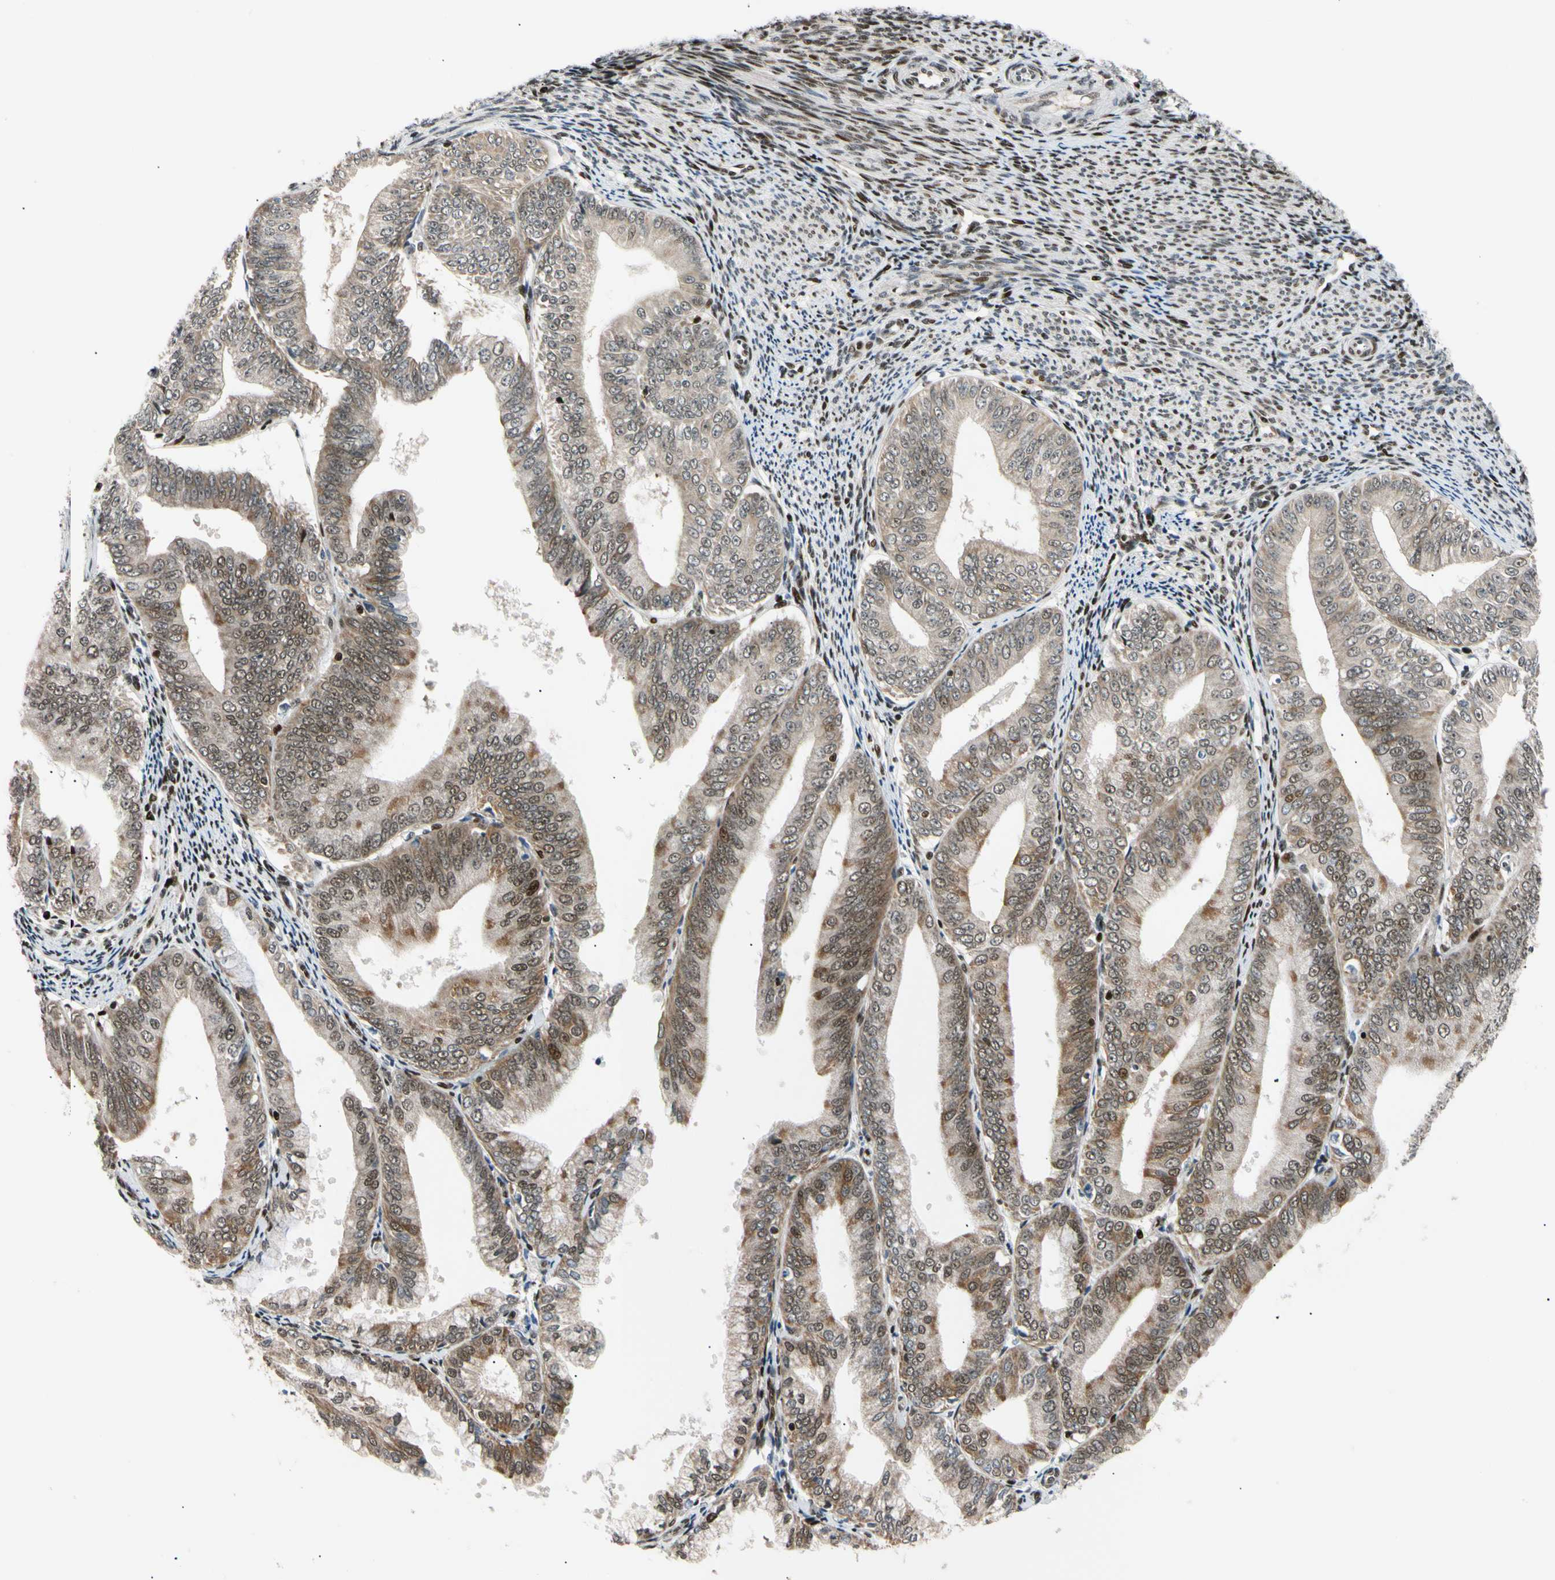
{"staining": {"intensity": "moderate", "quantity": "25%-75%", "location": "cytoplasmic/membranous,nuclear"}, "tissue": "endometrial cancer", "cell_type": "Tumor cells", "image_type": "cancer", "snomed": [{"axis": "morphology", "description": "Adenocarcinoma, NOS"}, {"axis": "topography", "description": "Endometrium"}], "caption": "This image displays endometrial cancer (adenocarcinoma) stained with IHC to label a protein in brown. The cytoplasmic/membranous and nuclear of tumor cells show moderate positivity for the protein. Nuclei are counter-stained blue.", "gene": "E2F1", "patient": {"sex": "female", "age": 63}}